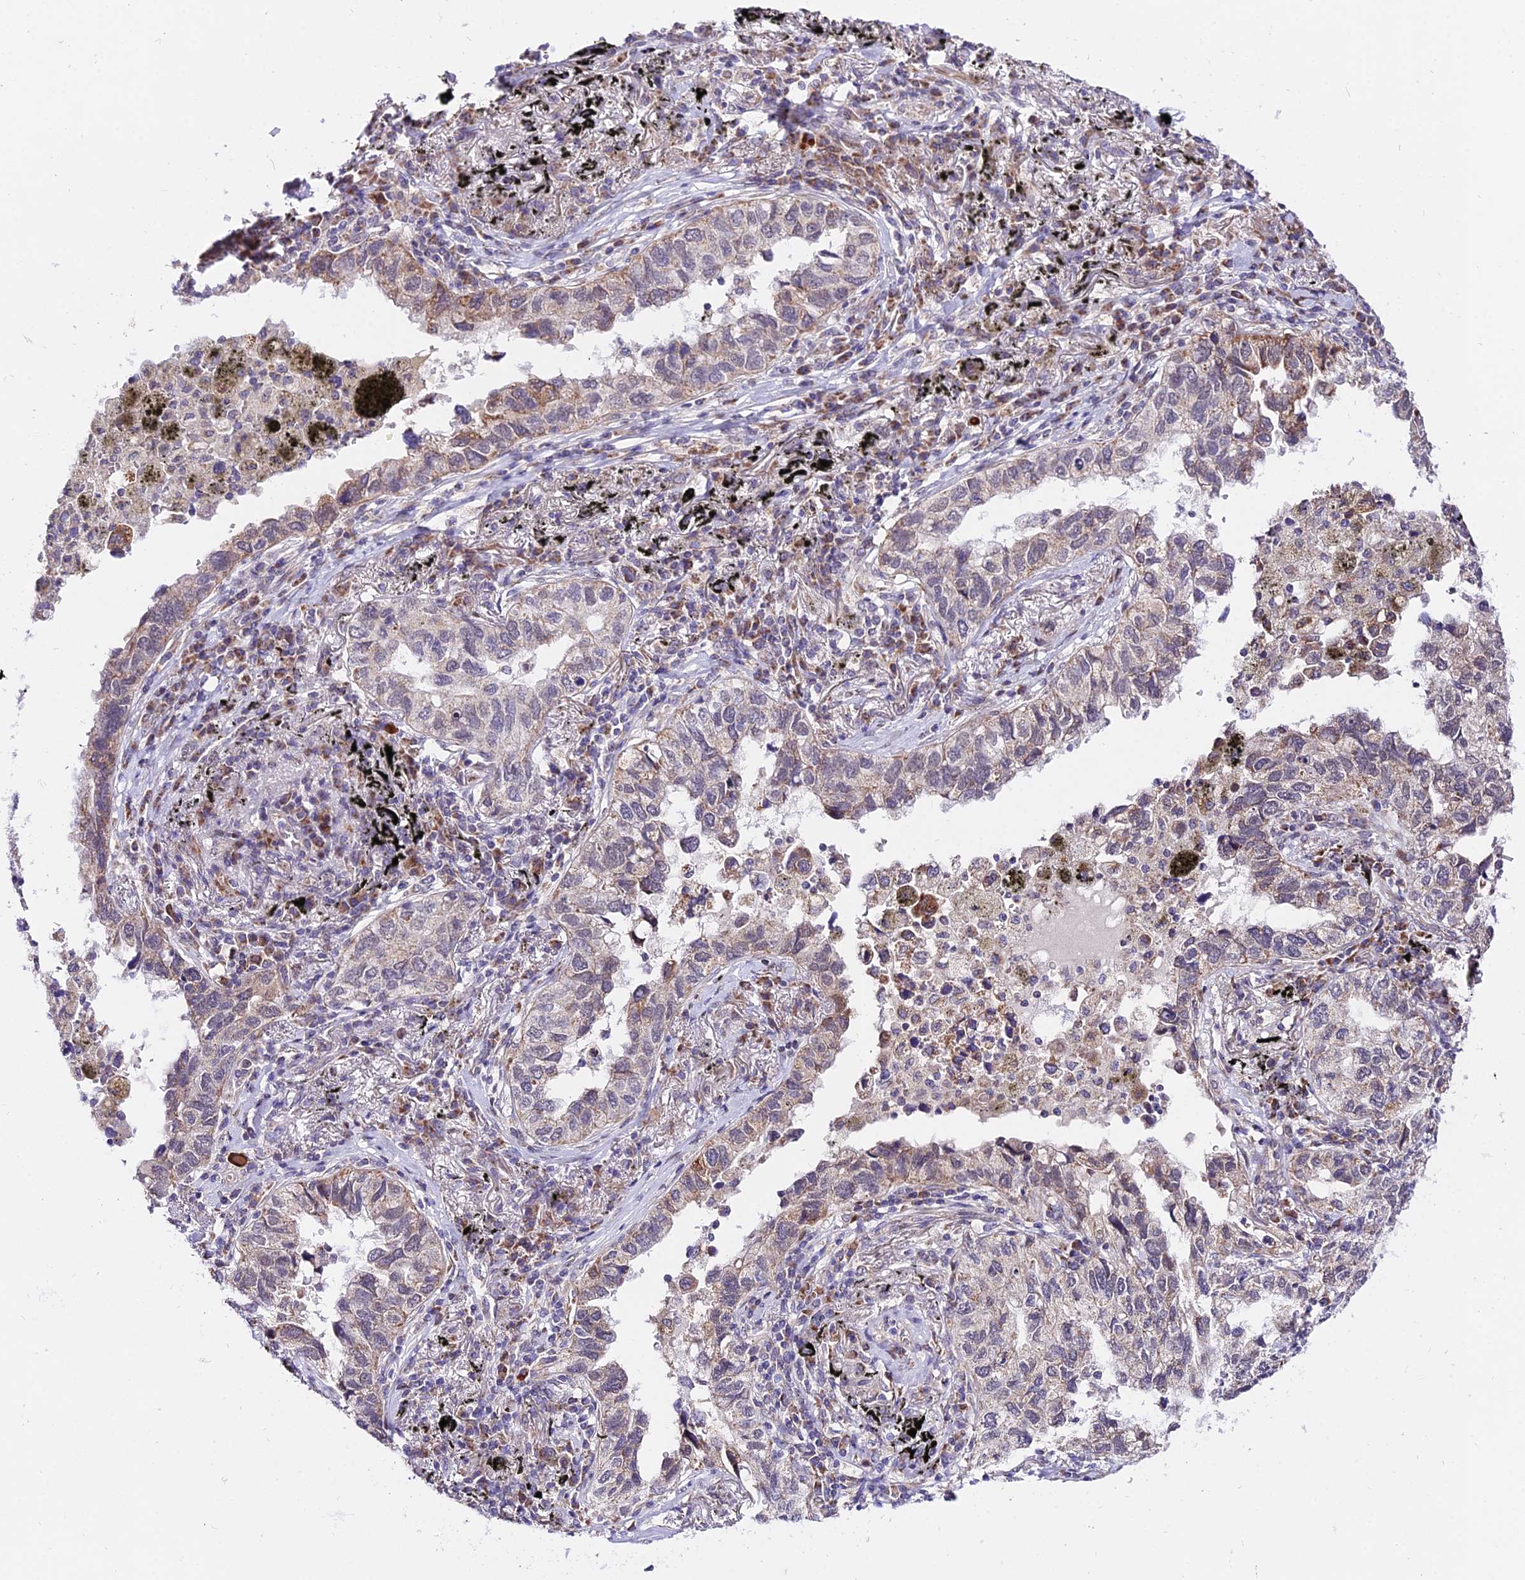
{"staining": {"intensity": "weak", "quantity": "25%-75%", "location": "cytoplasmic/membranous"}, "tissue": "lung cancer", "cell_type": "Tumor cells", "image_type": "cancer", "snomed": [{"axis": "morphology", "description": "Adenocarcinoma, NOS"}, {"axis": "topography", "description": "Lung"}], "caption": "Protein staining displays weak cytoplasmic/membranous positivity in approximately 25%-75% of tumor cells in lung cancer (adenocarcinoma). Nuclei are stained in blue.", "gene": "ATP5PB", "patient": {"sex": "male", "age": 65}}